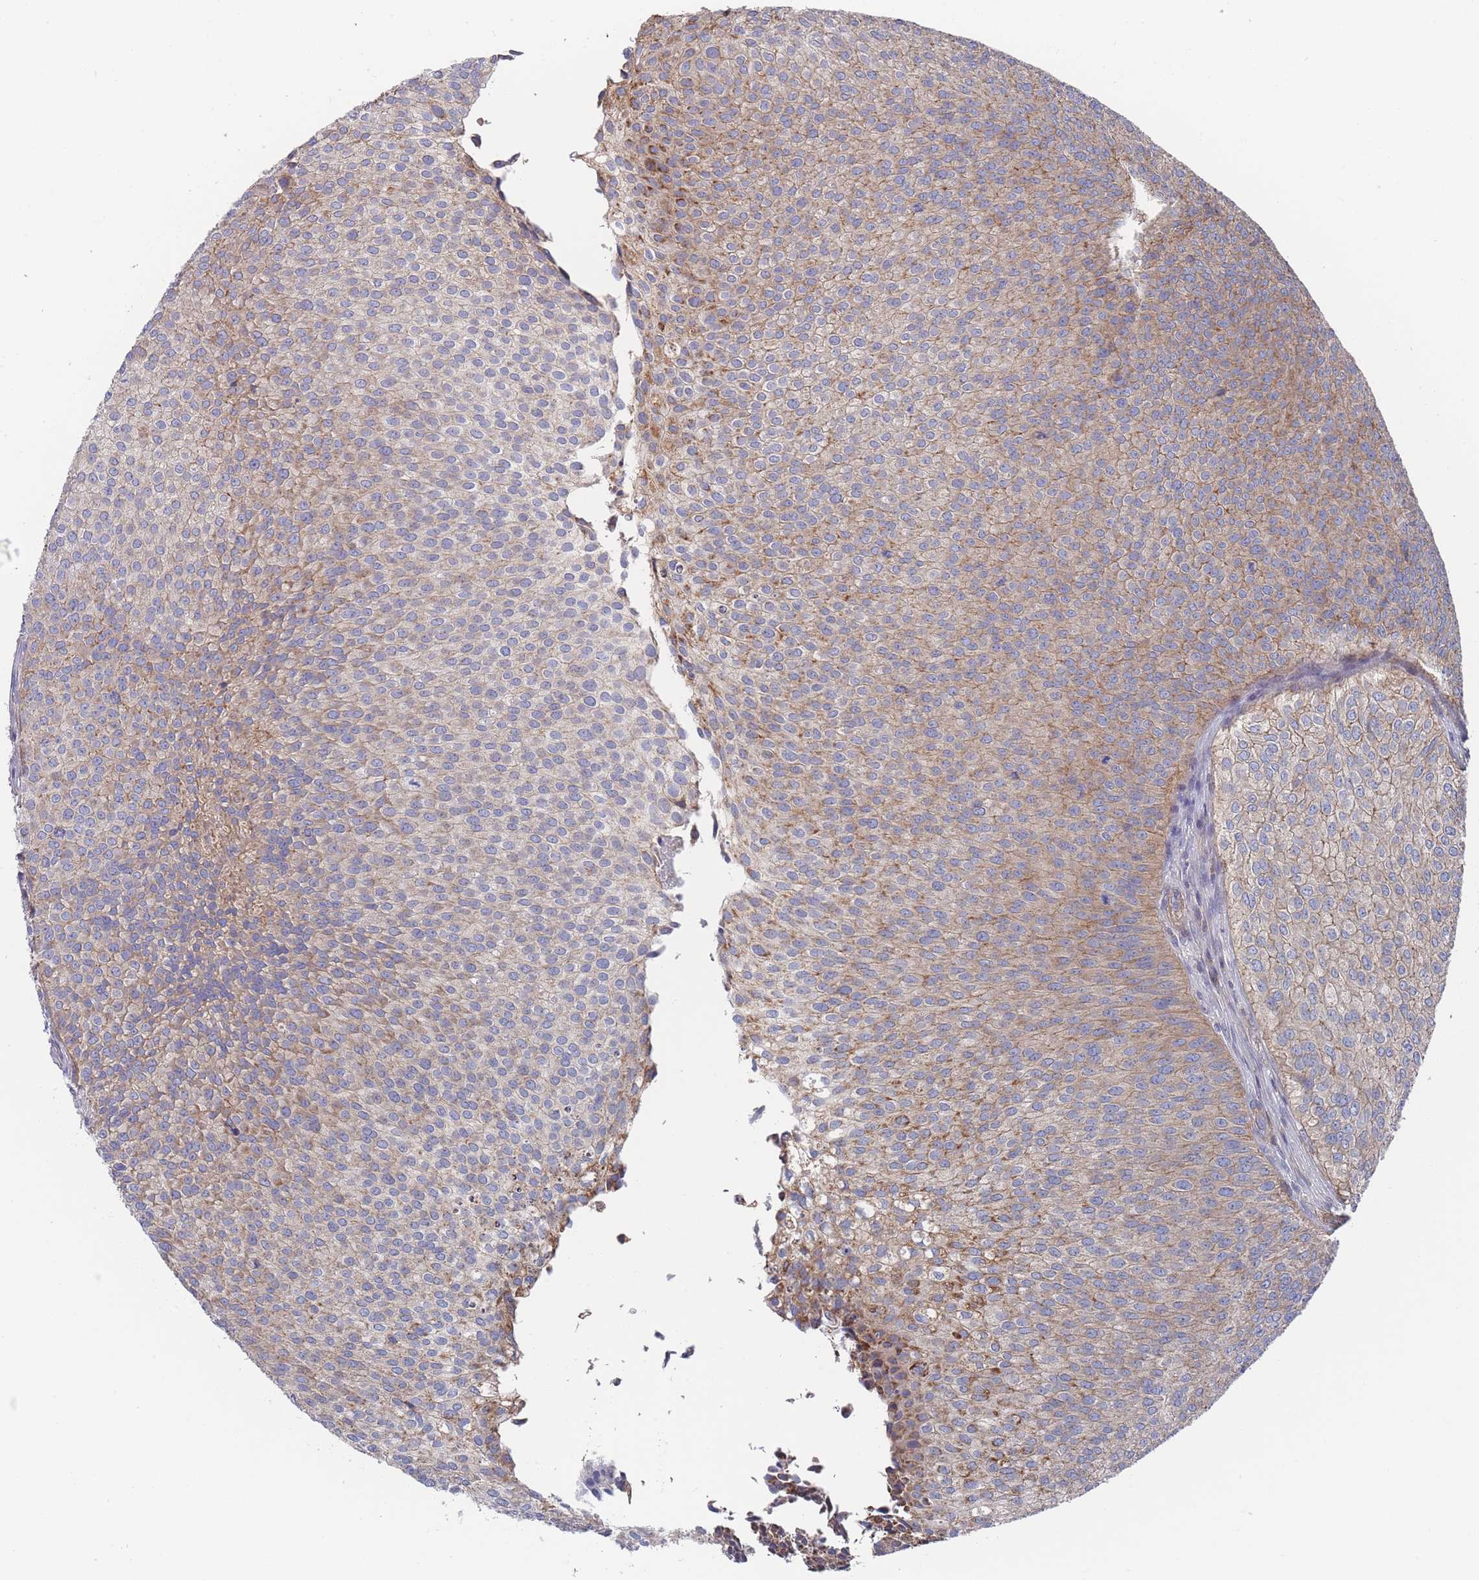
{"staining": {"intensity": "moderate", "quantity": "25%-75%", "location": "cytoplasmic/membranous"}, "tissue": "urothelial cancer", "cell_type": "Tumor cells", "image_type": "cancer", "snomed": [{"axis": "morphology", "description": "Urothelial carcinoma, Low grade"}, {"axis": "topography", "description": "Urinary bladder"}], "caption": "This image demonstrates immunohistochemistry staining of human urothelial cancer, with medium moderate cytoplasmic/membranous staining in approximately 25%-75% of tumor cells.", "gene": "SCCPDH", "patient": {"sex": "male", "age": 84}}